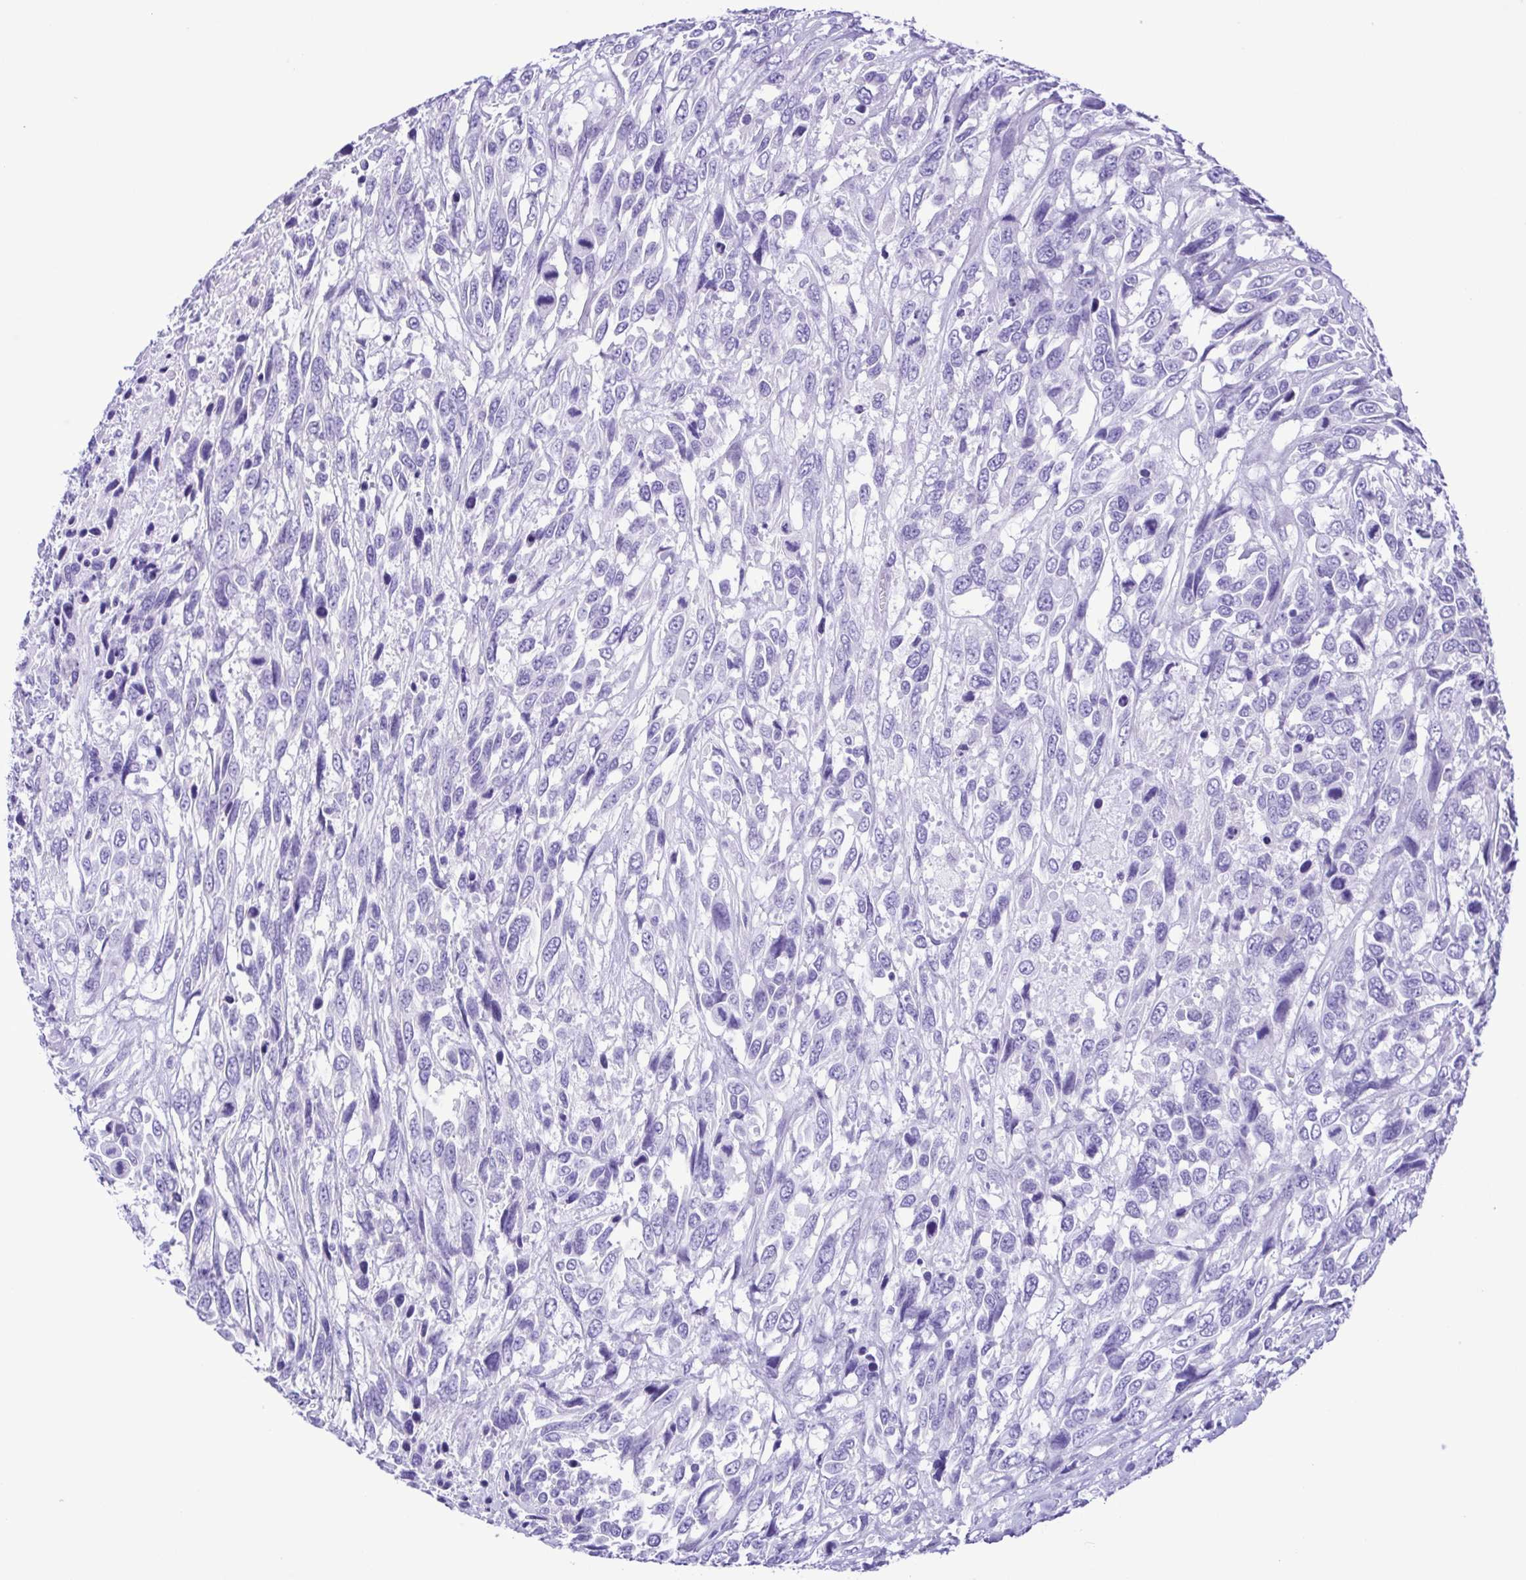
{"staining": {"intensity": "negative", "quantity": "none", "location": "none"}, "tissue": "urothelial cancer", "cell_type": "Tumor cells", "image_type": "cancer", "snomed": [{"axis": "morphology", "description": "Urothelial carcinoma, High grade"}, {"axis": "topography", "description": "Urinary bladder"}], "caption": "The photomicrograph demonstrates no significant positivity in tumor cells of urothelial cancer.", "gene": "PAK3", "patient": {"sex": "female", "age": 70}}